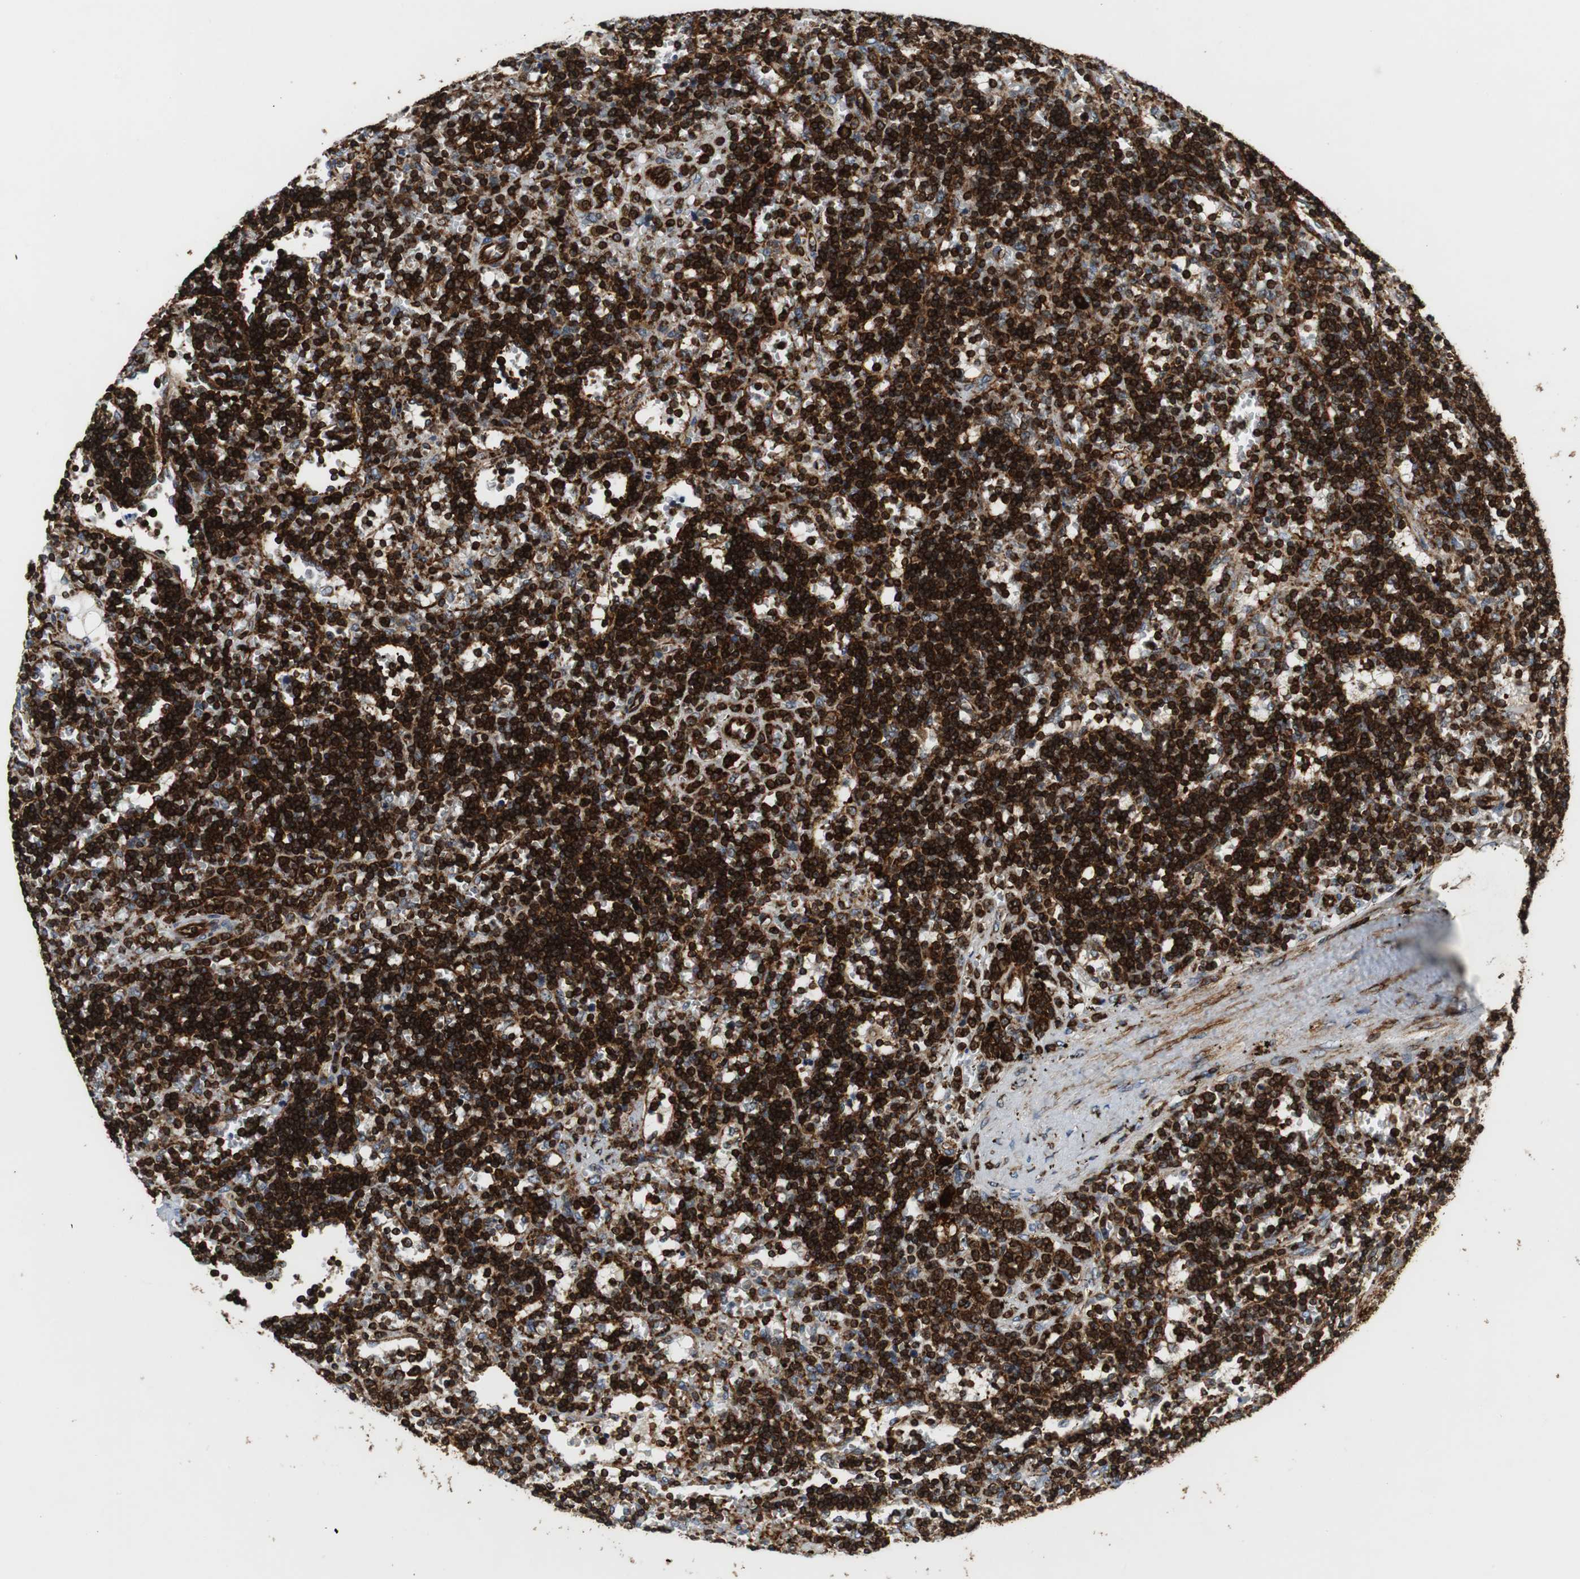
{"staining": {"intensity": "strong", "quantity": ">75%", "location": "cytoplasmic/membranous"}, "tissue": "lymphoma", "cell_type": "Tumor cells", "image_type": "cancer", "snomed": [{"axis": "morphology", "description": "Malignant lymphoma, non-Hodgkin's type, Low grade"}, {"axis": "topography", "description": "Spleen"}], "caption": "Brown immunohistochemical staining in human malignant lymphoma, non-Hodgkin's type (low-grade) demonstrates strong cytoplasmic/membranous positivity in about >75% of tumor cells. The protein is shown in brown color, while the nuclei are stained blue.", "gene": "TUBA4A", "patient": {"sex": "male", "age": 60}}